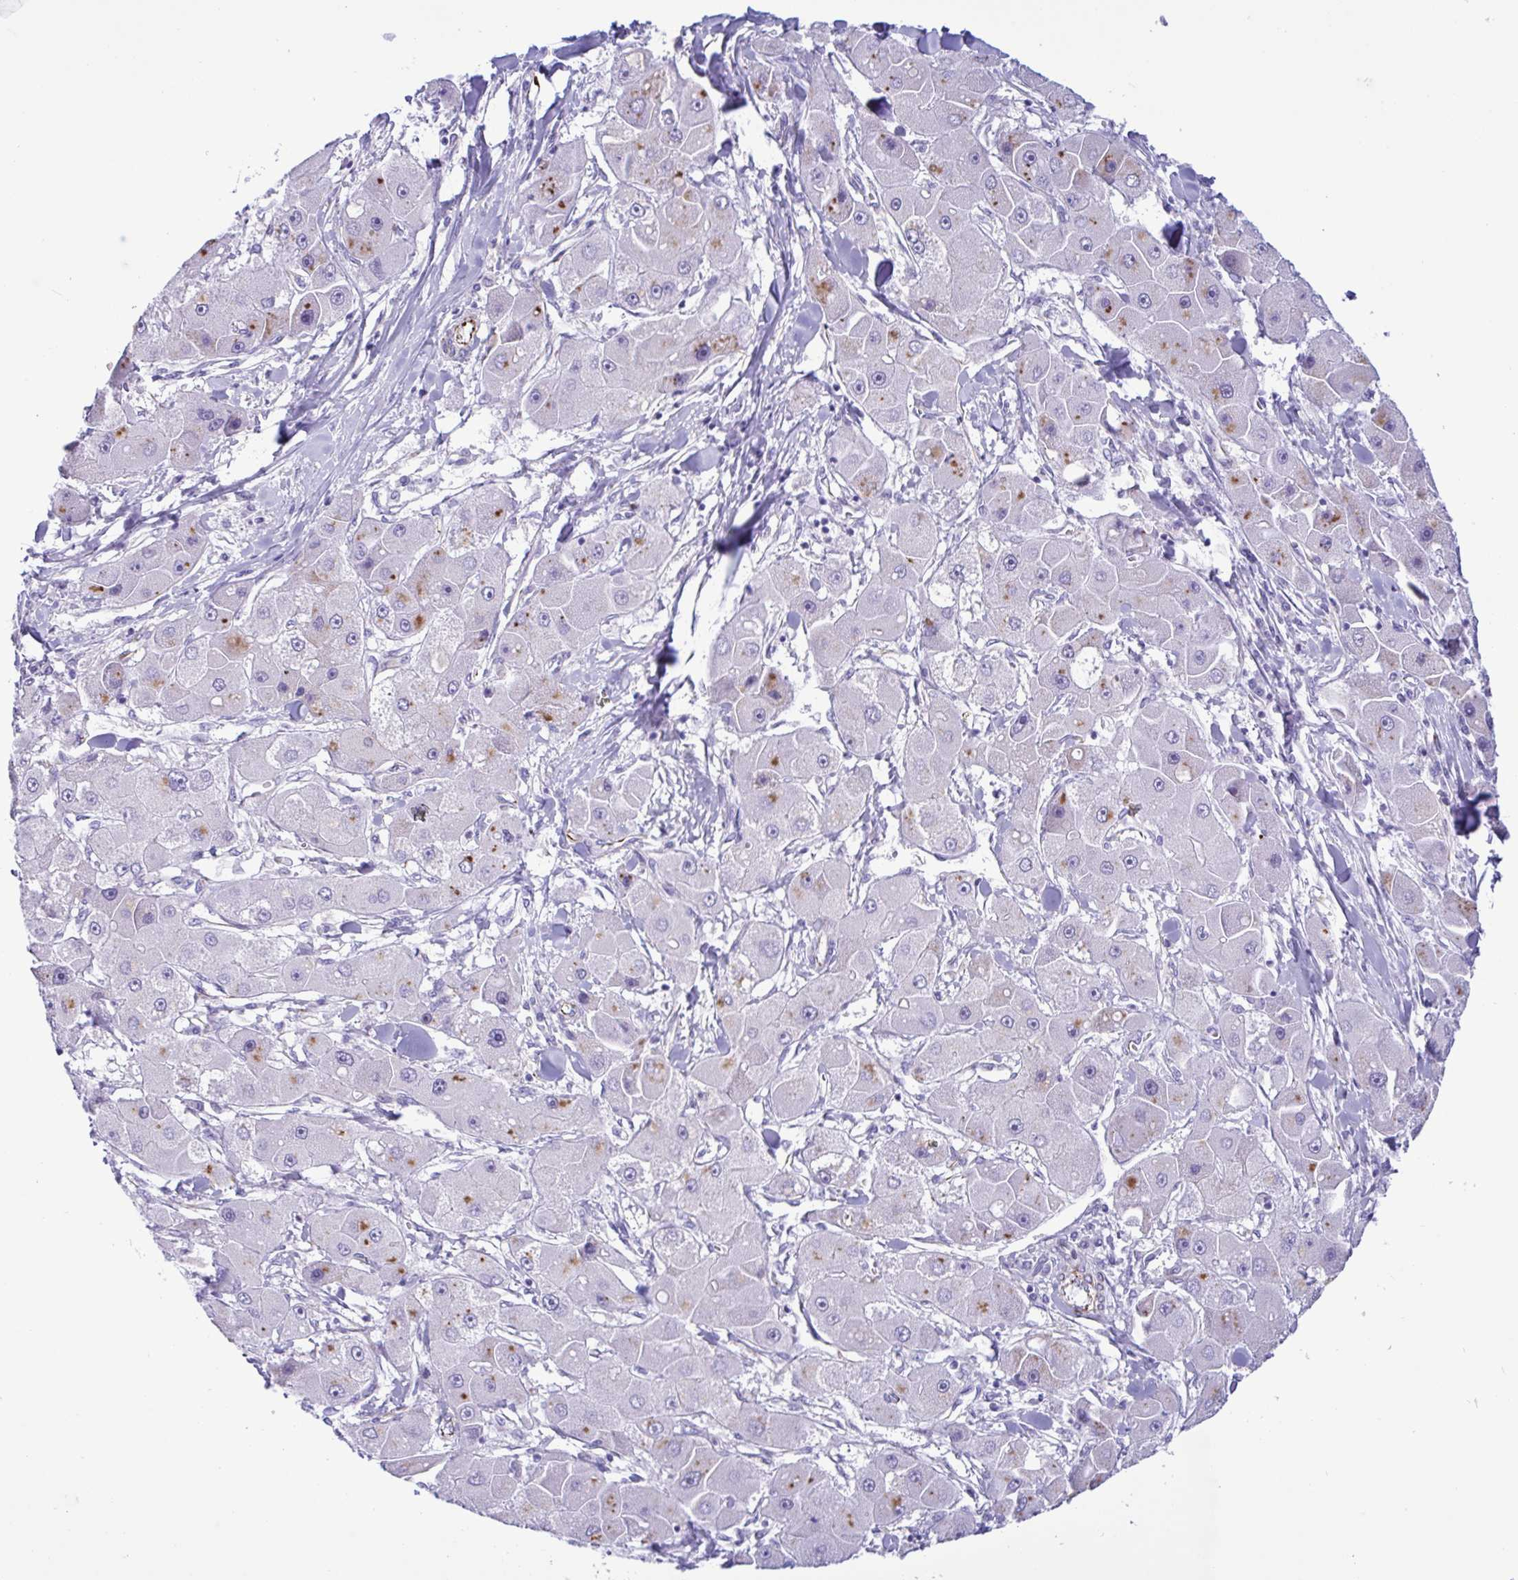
{"staining": {"intensity": "moderate", "quantity": "25%-75%", "location": "cytoplasmic/membranous"}, "tissue": "liver cancer", "cell_type": "Tumor cells", "image_type": "cancer", "snomed": [{"axis": "morphology", "description": "Carcinoma, Hepatocellular, NOS"}, {"axis": "topography", "description": "Liver"}], "caption": "The image shows staining of liver hepatocellular carcinoma, revealing moderate cytoplasmic/membranous protein positivity (brown color) within tumor cells.", "gene": "SMAD5", "patient": {"sex": "male", "age": 24}}